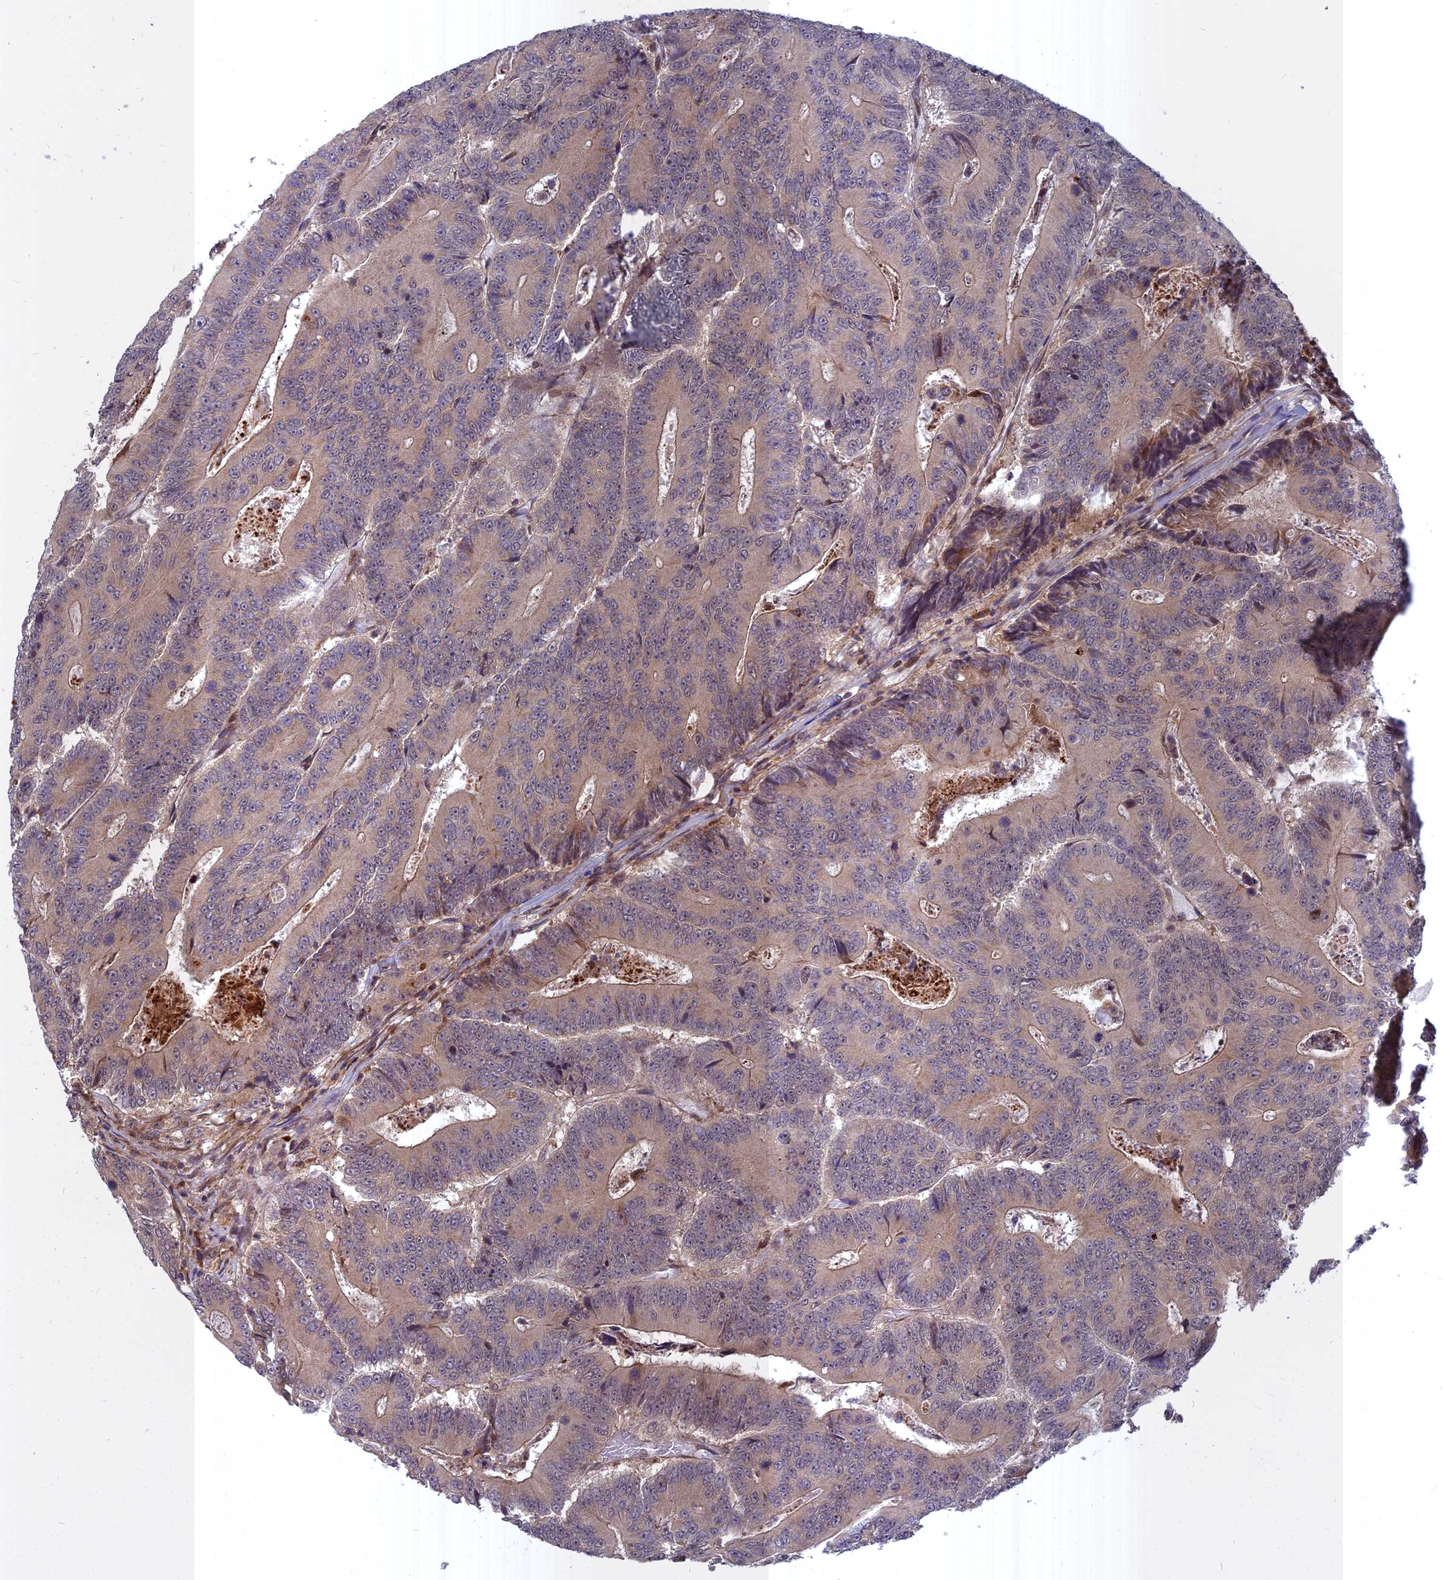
{"staining": {"intensity": "weak", "quantity": "25%-75%", "location": "cytoplasmic/membranous"}, "tissue": "colorectal cancer", "cell_type": "Tumor cells", "image_type": "cancer", "snomed": [{"axis": "morphology", "description": "Adenocarcinoma, NOS"}, {"axis": "topography", "description": "Colon"}], "caption": "Weak cytoplasmic/membranous expression for a protein is identified in approximately 25%-75% of tumor cells of colorectal cancer (adenocarcinoma) using immunohistochemistry (IHC).", "gene": "COMMD2", "patient": {"sex": "male", "age": 83}}